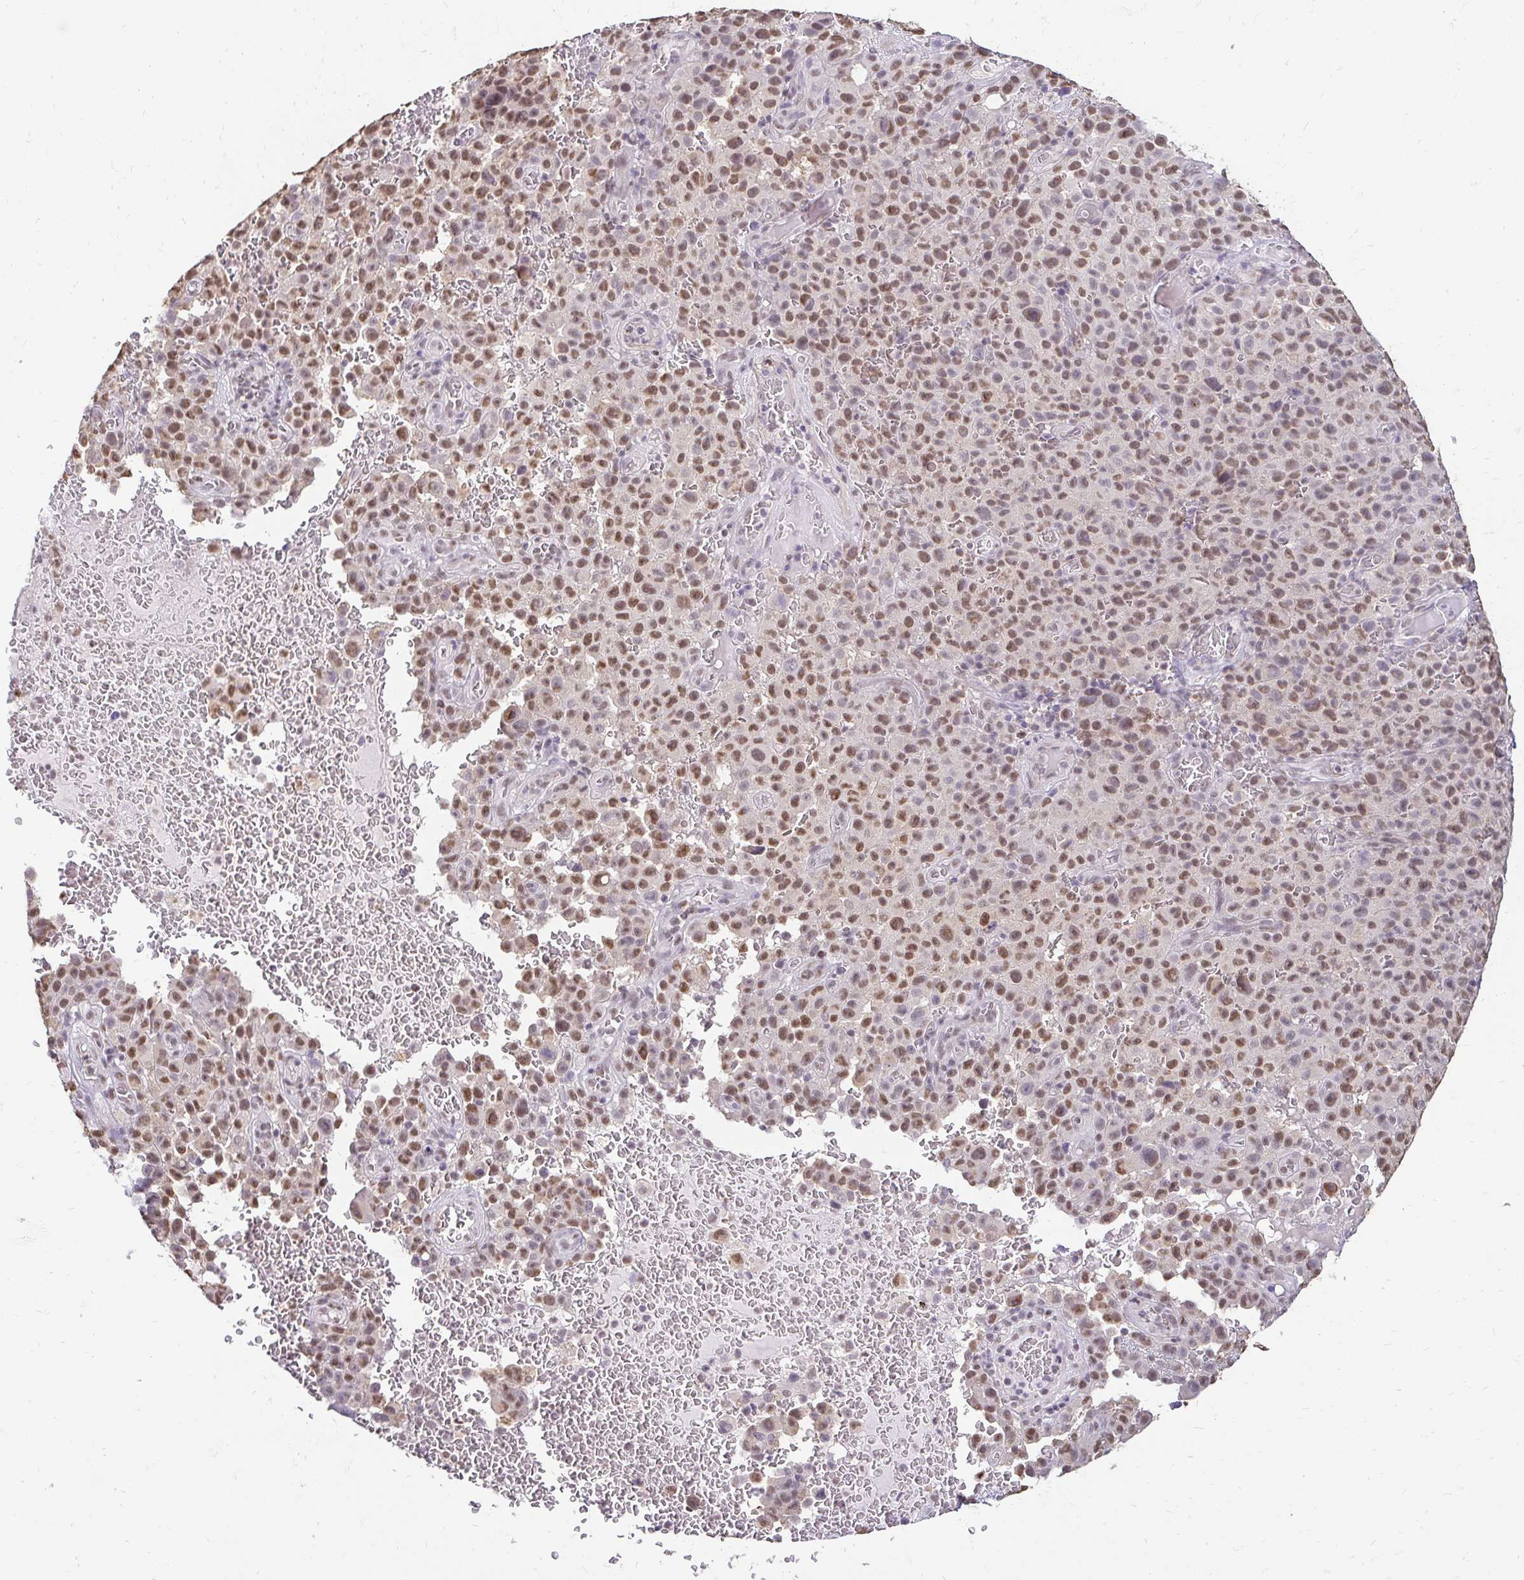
{"staining": {"intensity": "moderate", "quantity": ">75%", "location": "nuclear"}, "tissue": "melanoma", "cell_type": "Tumor cells", "image_type": "cancer", "snomed": [{"axis": "morphology", "description": "Malignant melanoma, NOS"}, {"axis": "topography", "description": "Skin"}], "caption": "Melanoma stained with a brown dye displays moderate nuclear positive positivity in approximately >75% of tumor cells.", "gene": "RIMS4", "patient": {"sex": "female", "age": 82}}